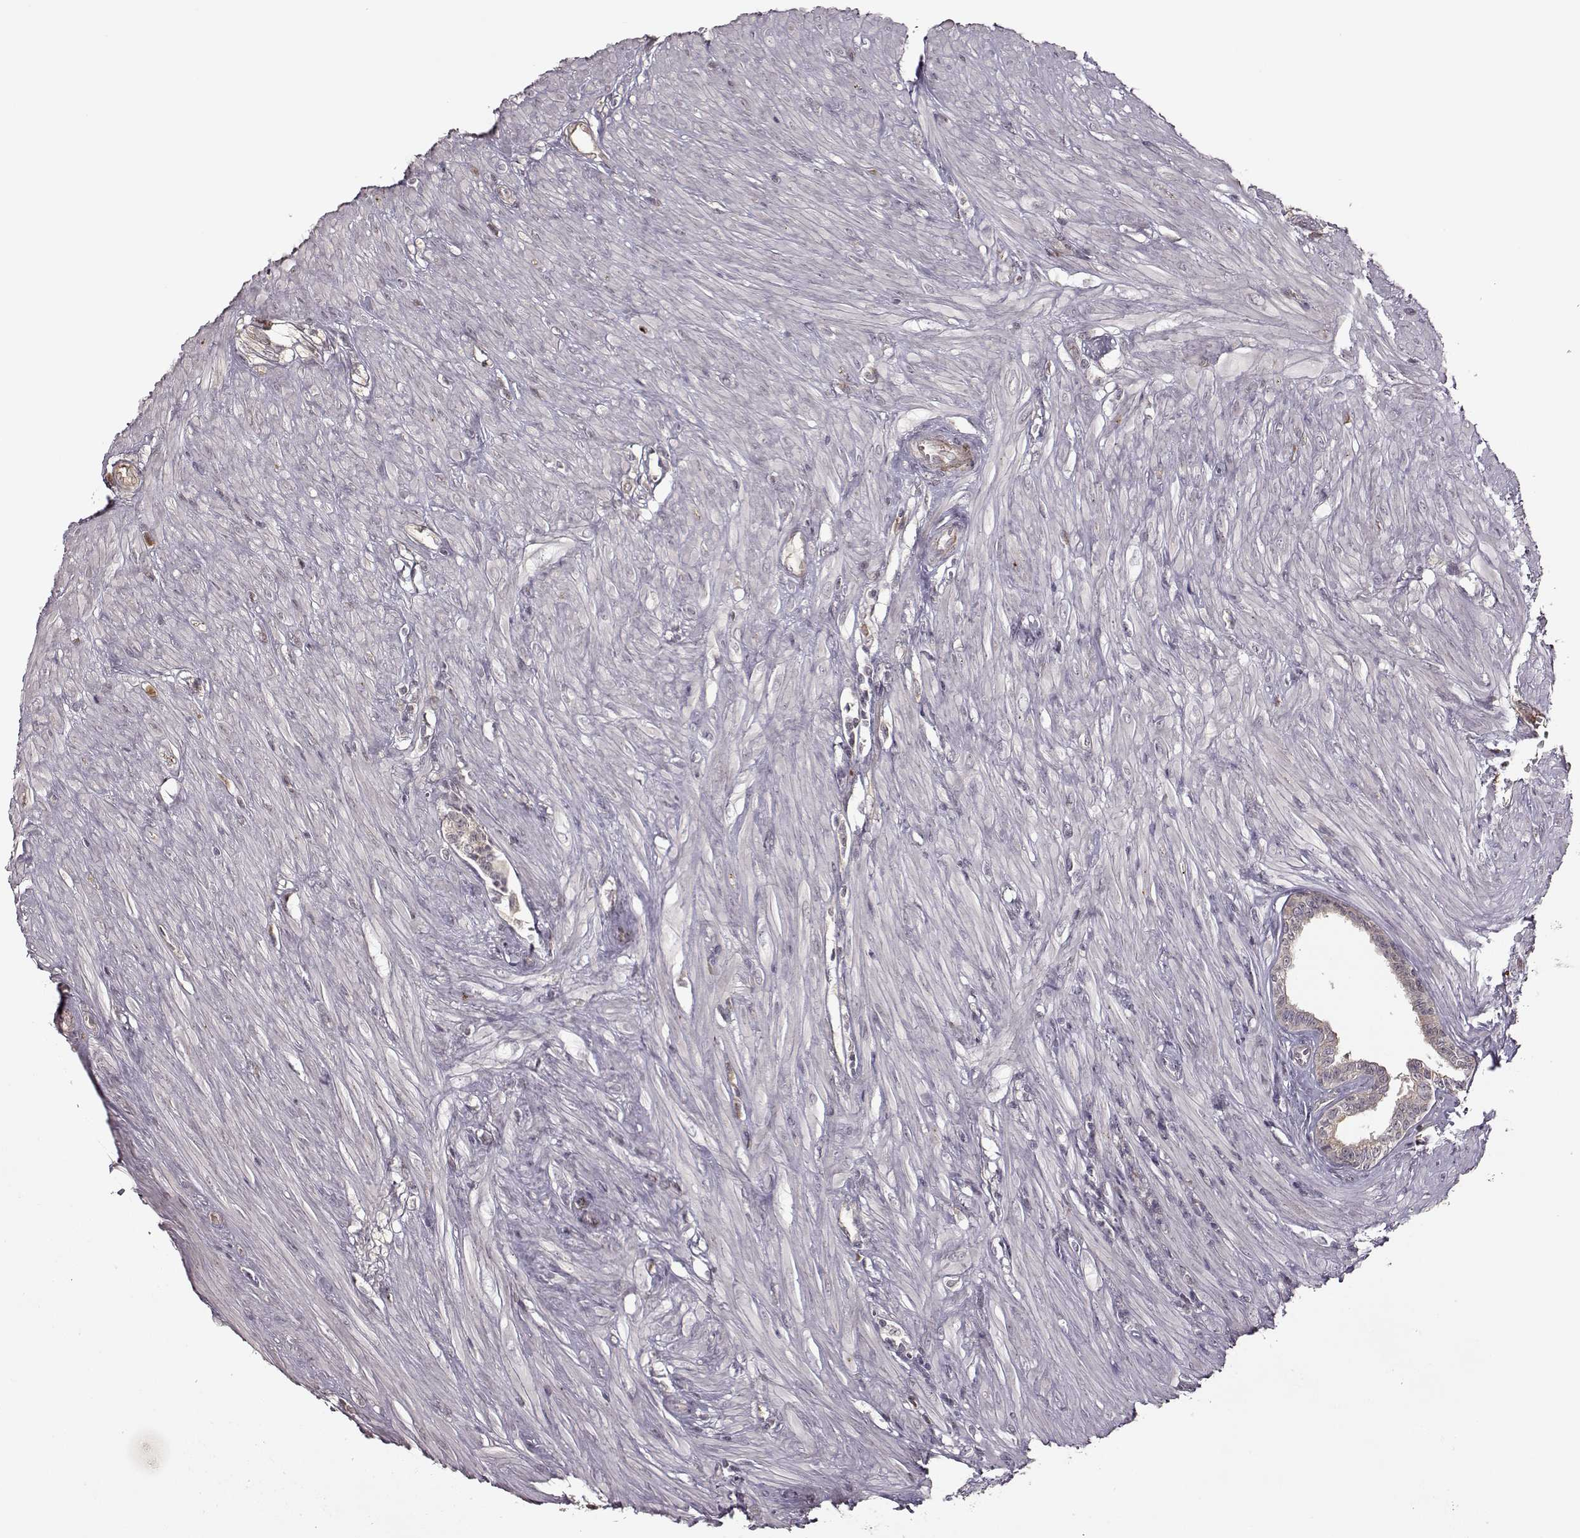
{"staining": {"intensity": "weak", "quantity": "25%-75%", "location": "cytoplasmic/membranous"}, "tissue": "seminal vesicle", "cell_type": "Glandular cells", "image_type": "normal", "snomed": [{"axis": "morphology", "description": "Normal tissue, NOS"}, {"axis": "morphology", "description": "Urothelial carcinoma, NOS"}, {"axis": "topography", "description": "Urinary bladder"}, {"axis": "topography", "description": "Seminal veicle"}], "caption": "This micrograph demonstrates immunohistochemistry staining of unremarkable seminal vesicle, with low weak cytoplasmic/membranous positivity in about 25%-75% of glandular cells.", "gene": "CRB1", "patient": {"sex": "male", "age": 76}}